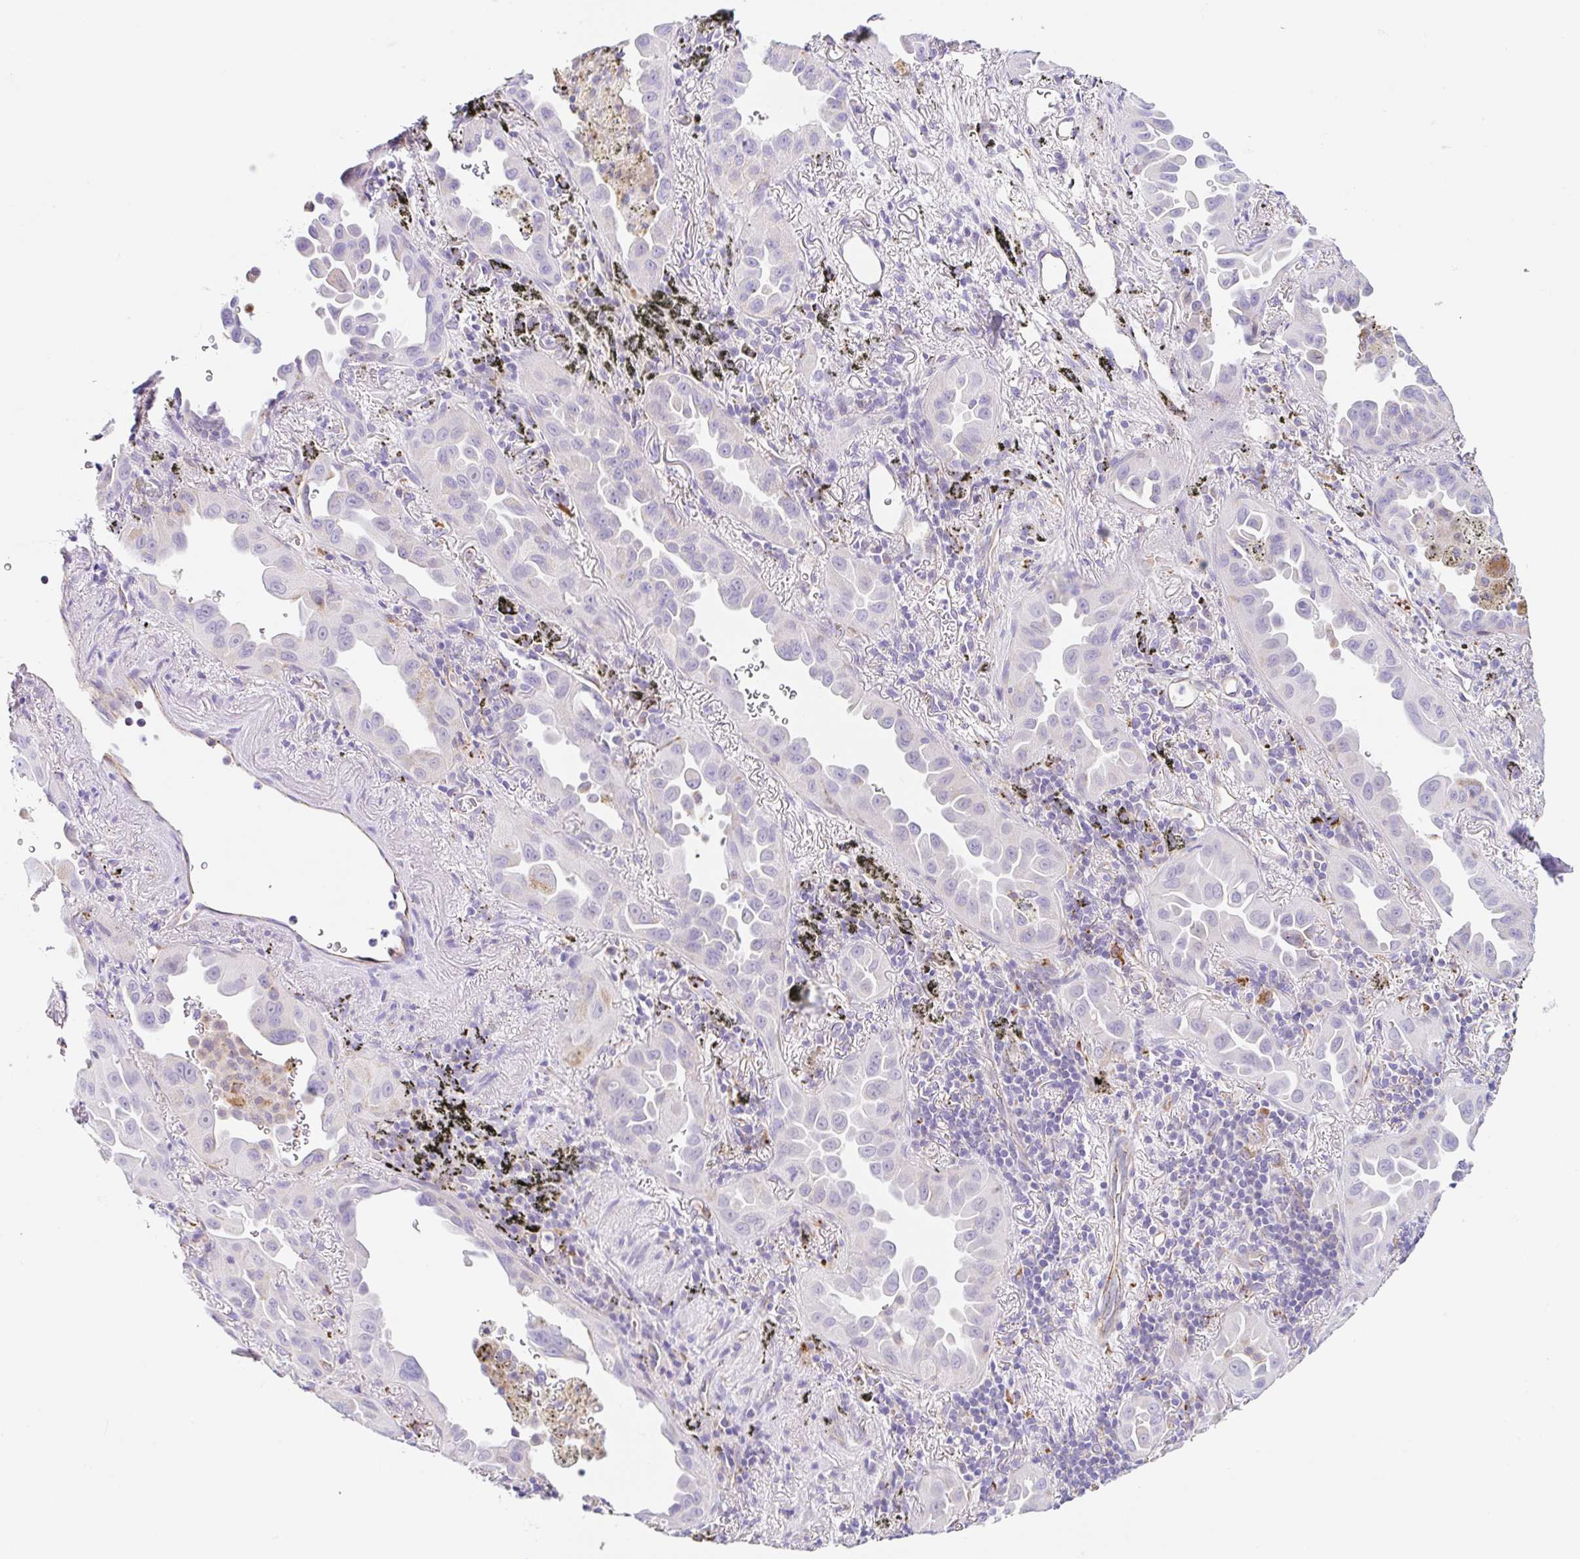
{"staining": {"intensity": "negative", "quantity": "none", "location": "none"}, "tissue": "lung cancer", "cell_type": "Tumor cells", "image_type": "cancer", "snomed": [{"axis": "morphology", "description": "Adenocarcinoma, NOS"}, {"axis": "topography", "description": "Lung"}], "caption": "The immunohistochemistry histopathology image has no significant expression in tumor cells of lung cancer (adenocarcinoma) tissue.", "gene": "DKK4", "patient": {"sex": "male", "age": 68}}